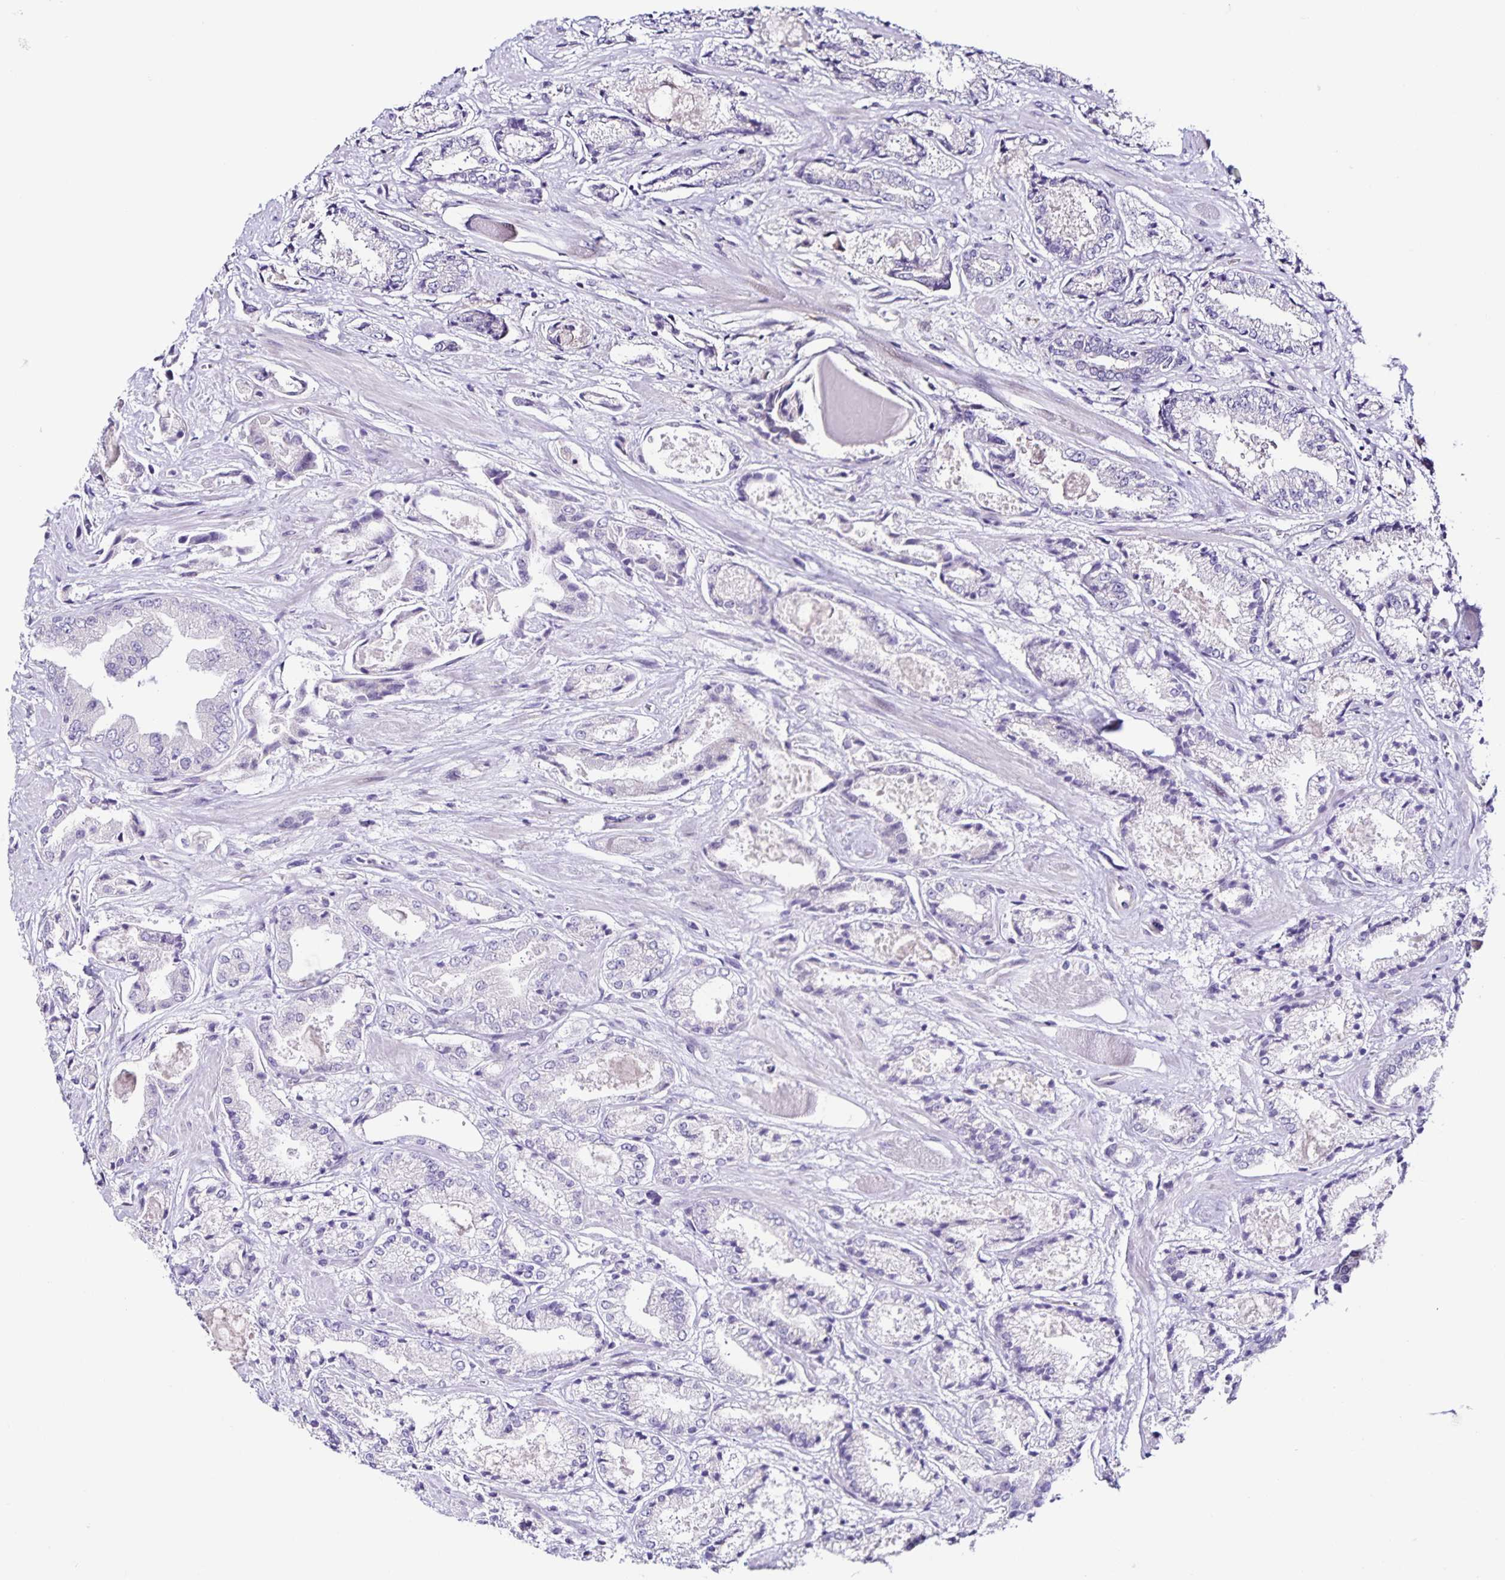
{"staining": {"intensity": "negative", "quantity": "none", "location": "none"}, "tissue": "prostate cancer", "cell_type": "Tumor cells", "image_type": "cancer", "snomed": [{"axis": "morphology", "description": "Adenocarcinoma, High grade"}, {"axis": "topography", "description": "Prostate"}], "caption": "IHC image of adenocarcinoma (high-grade) (prostate) stained for a protein (brown), which exhibits no staining in tumor cells.", "gene": "RNFT2", "patient": {"sex": "male", "age": 64}}